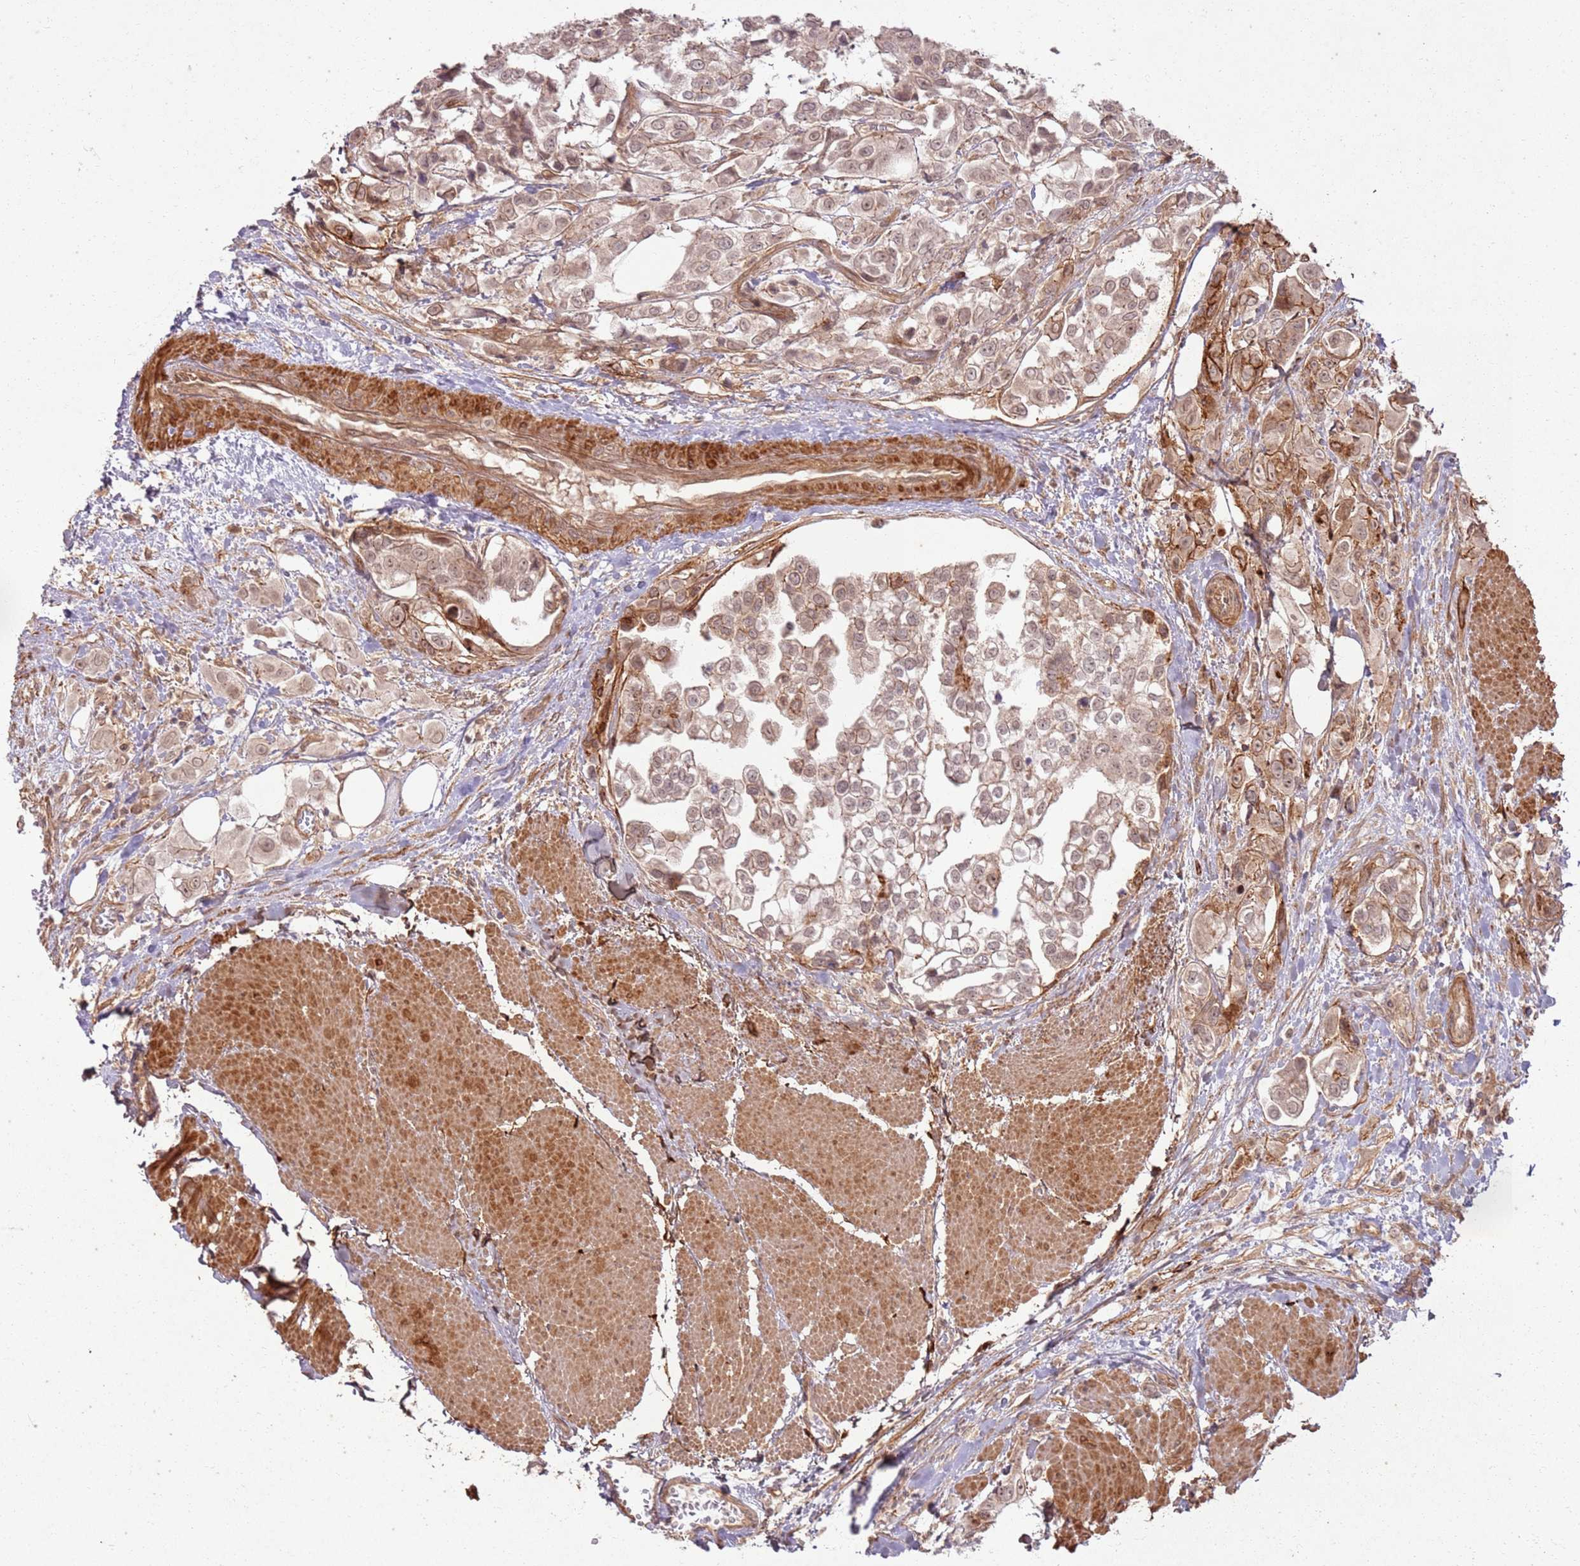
{"staining": {"intensity": "weak", "quantity": ">75%", "location": "cytoplasmic/membranous,nuclear"}, "tissue": "urothelial cancer", "cell_type": "Tumor cells", "image_type": "cancer", "snomed": [{"axis": "morphology", "description": "Urothelial carcinoma, High grade"}, {"axis": "topography", "description": "Urinary bladder"}], "caption": "IHC staining of urothelial cancer, which displays low levels of weak cytoplasmic/membranous and nuclear staining in approximately >75% of tumor cells indicating weak cytoplasmic/membranous and nuclear protein positivity. The staining was performed using DAB (3,3'-diaminobenzidine) (brown) for protein detection and nuclei were counterstained in hematoxylin (blue).", "gene": "ZNF623", "patient": {"sex": "male", "age": 67}}